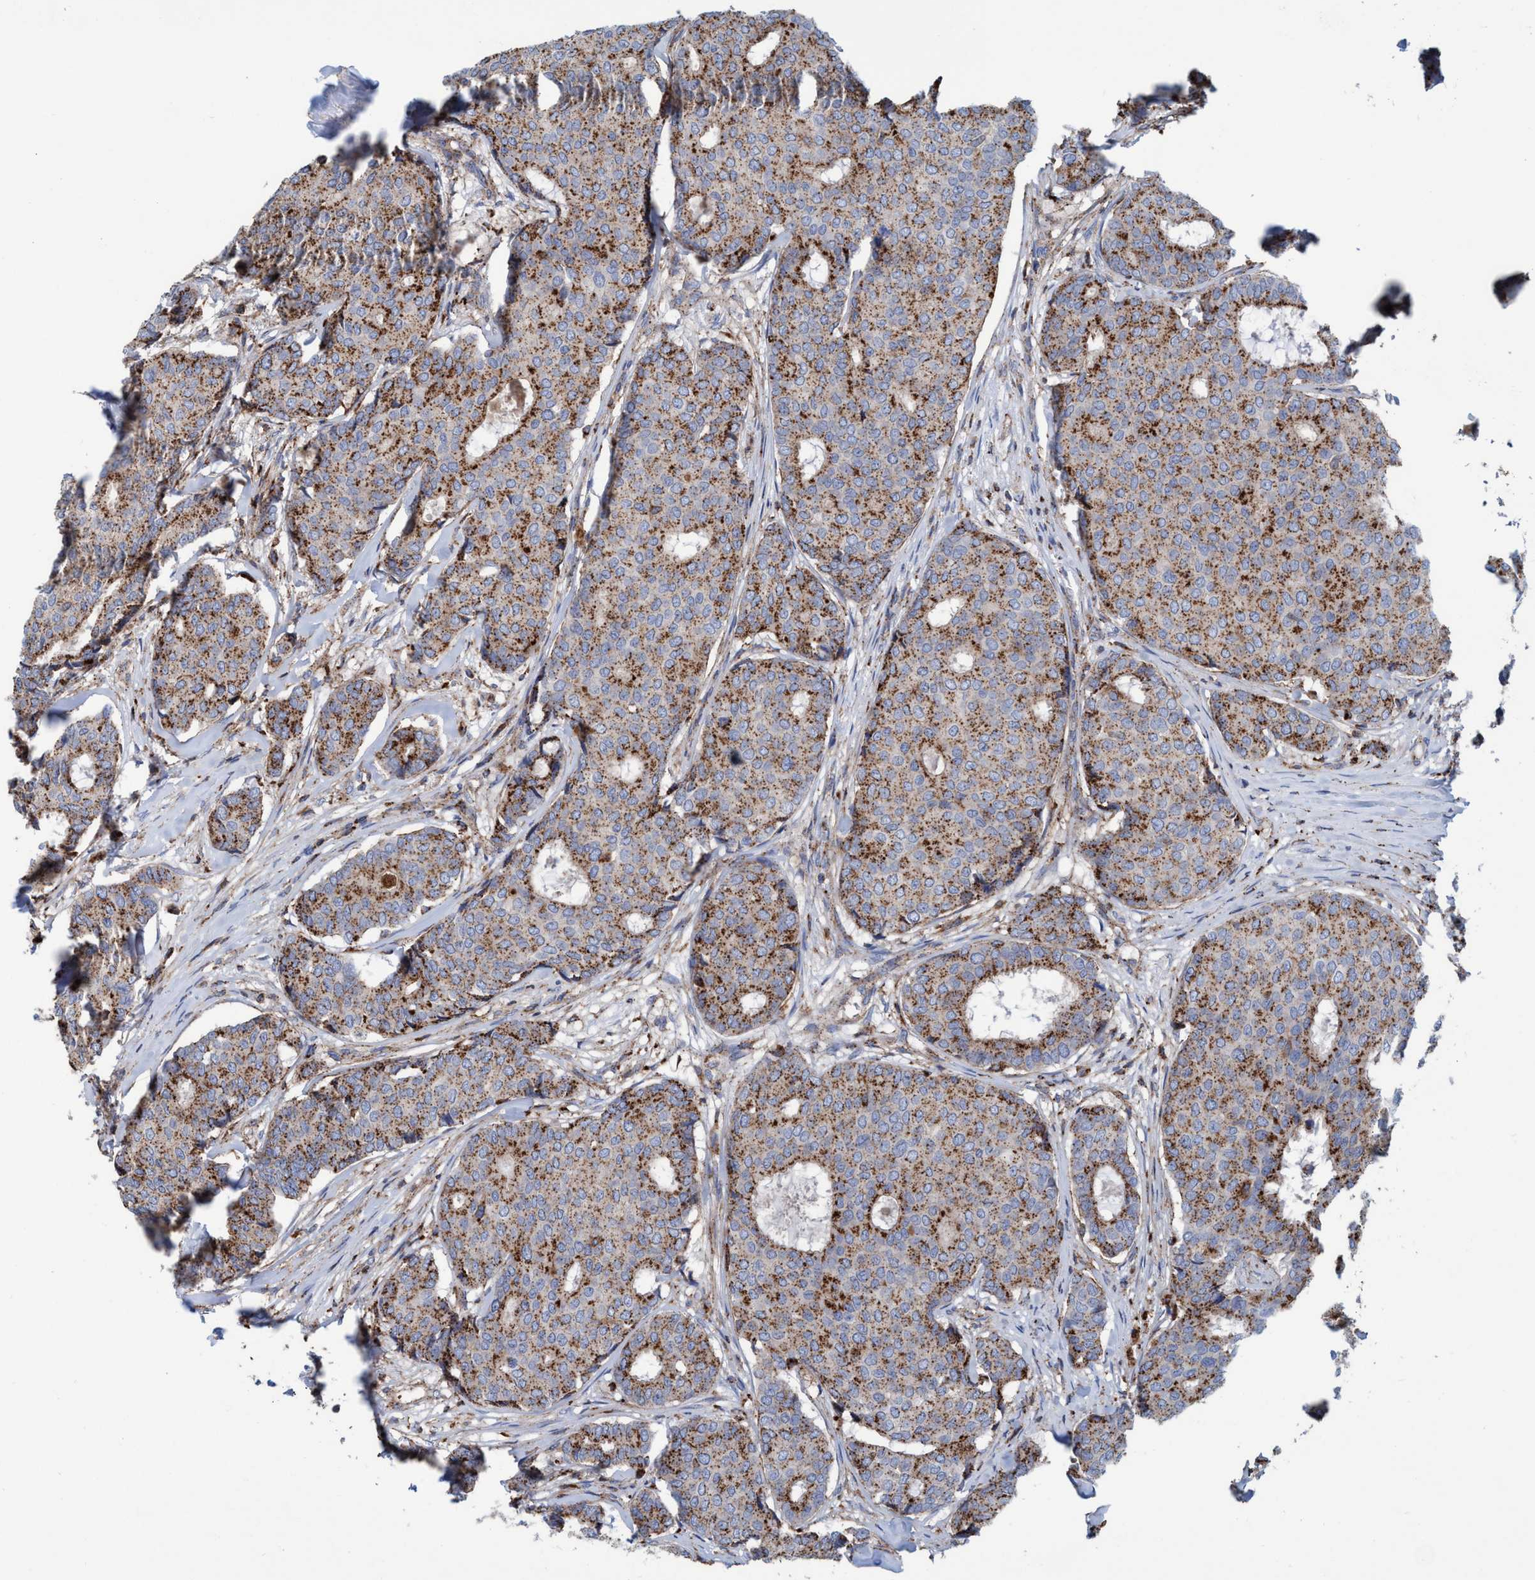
{"staining": {"intensity": "moderate", "quantity": ">75%", "location": "cytoplasmic/membranous"}, "tissue": "breast cancer", "cell_type": "Tumor cells", "image_type": "cancer", "snomed": [{"axis": "morphology", "description": "Duct carcinoma"}, {"axis": "topography", "description": "Breast"}], "caption": "Immunohistochemical staining of human breast cancer (infiltrating ductal carcinoma) demonstrates moderate cytoplasmic/membranous protein staining in approximately >75% of tumor cells.", "gene": "TRIM65", "patient": {"sex": "female", "age": 75}}